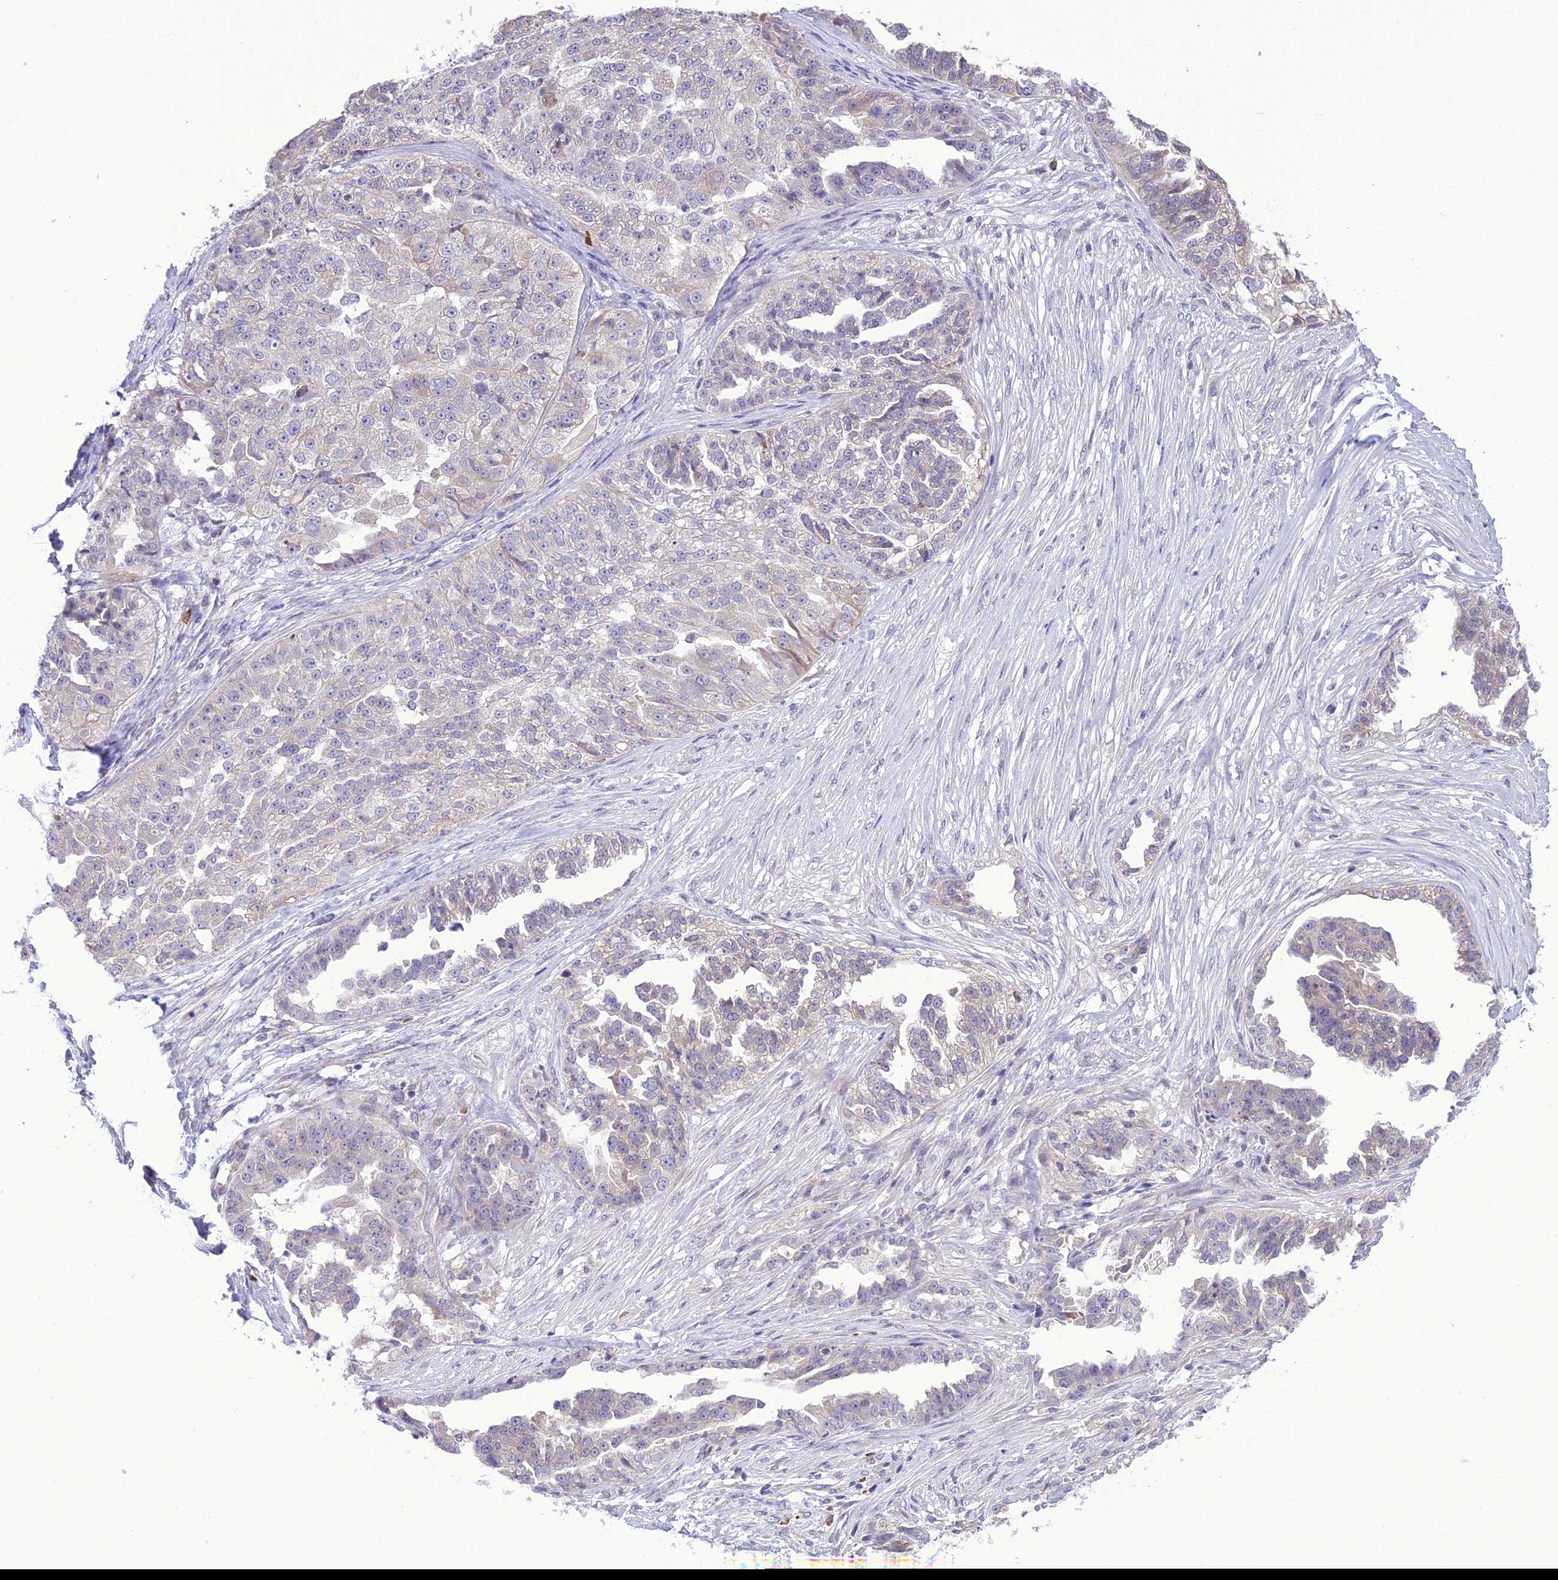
{"staining": {"intensity": "weak", "quantity": "<25%", "location": "cytoplasmic/membranous"}, "tissue": "ovarian cancer", "cell_type": "Tumor cells", "image_type": "cancer", "snomed": [{"axis": "morphology", "description": "Cystadenocarcinoma, serous, NOS"}, {"axis": "topography", "description": "Ovary"}], "caption": "IHC histopathology image of human serous cystadenocarcinoma (ovarian) stained for a protein (brown), which demonstrates no positivity in tumor cells.", "gene": "RNF126", "patient": {"sex": "female", "age": 58}}